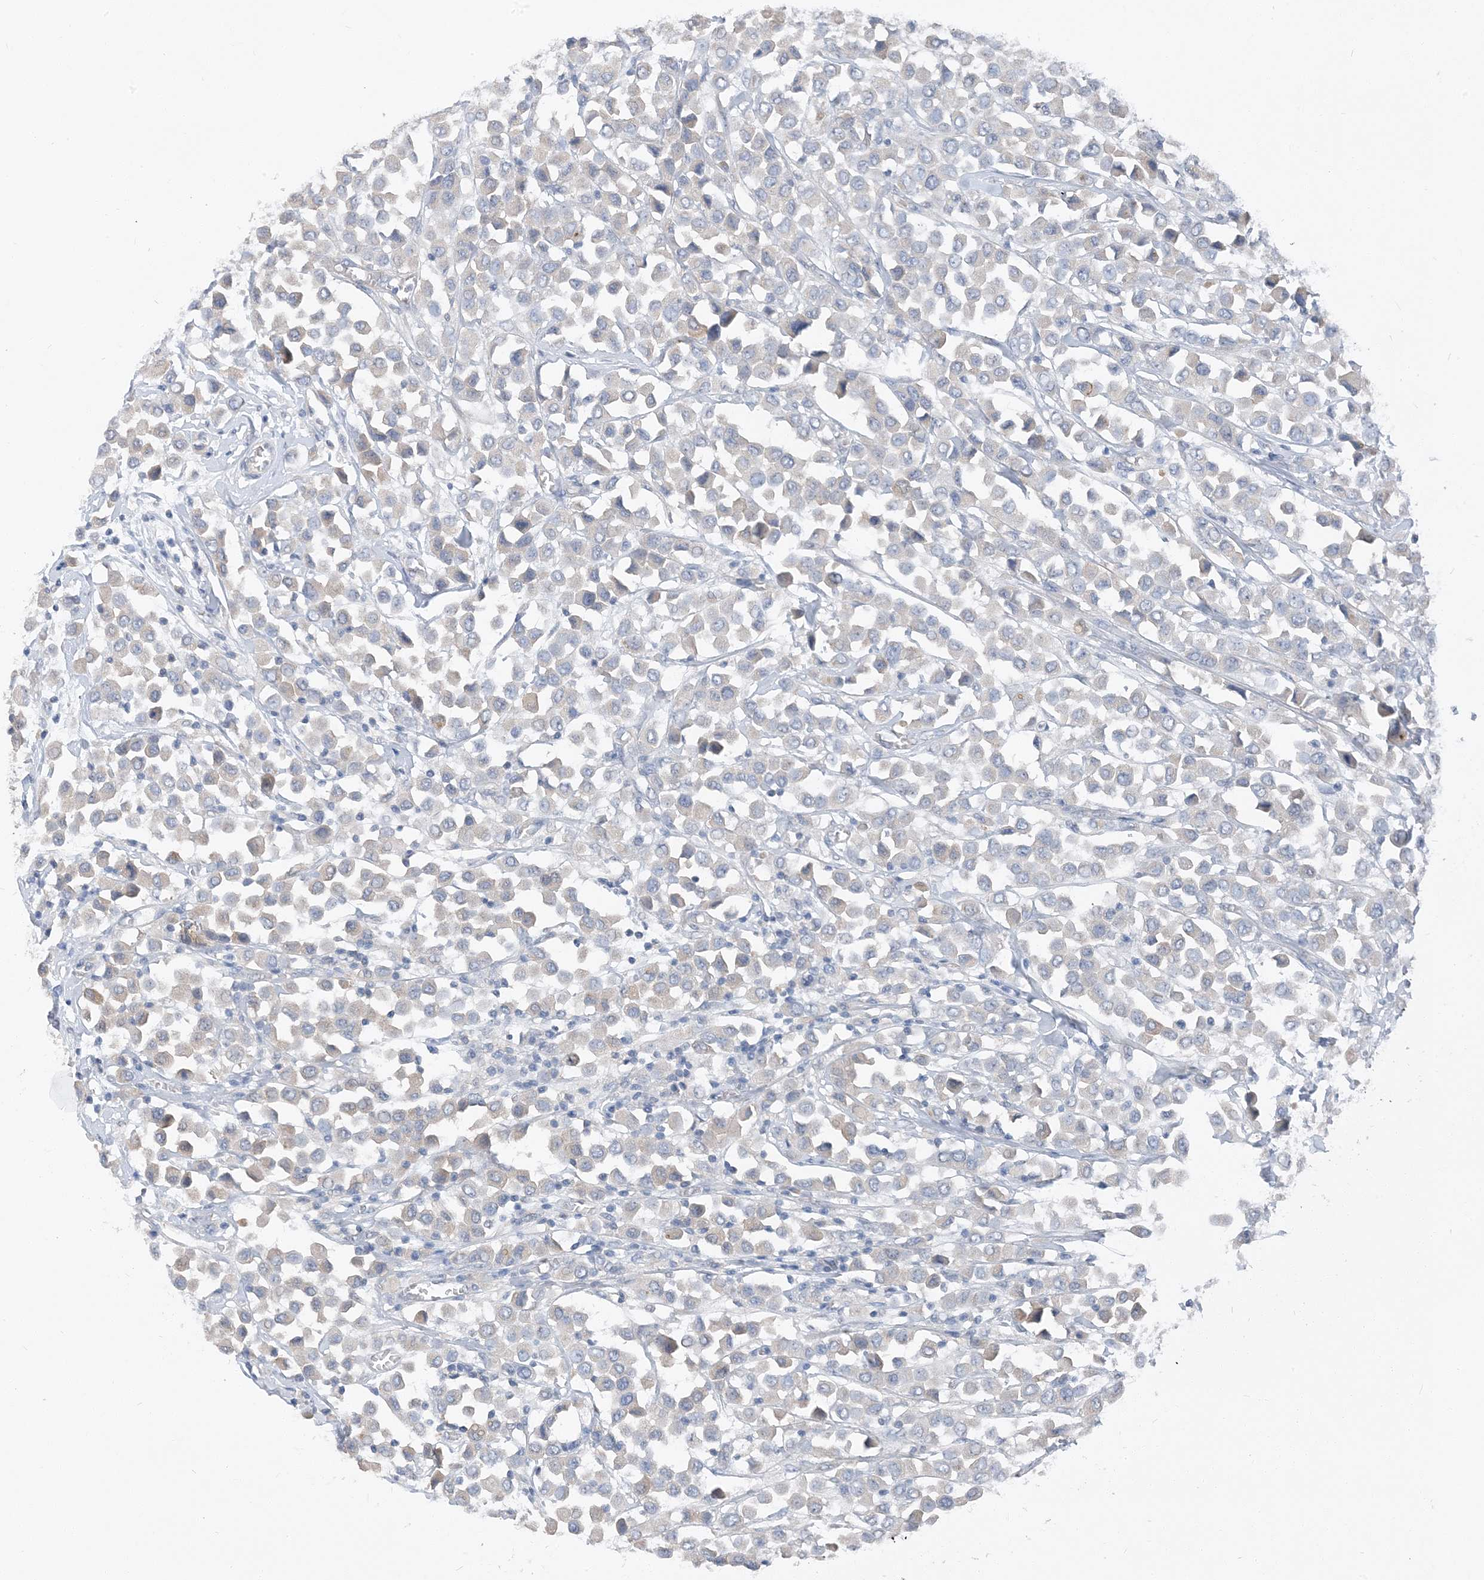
{"staining": {"intensity": "weak", "quantity": "<25%", "location": "cytoplasmic/membranous"}, "tissue": "breast cancer", "cell_type": "Tumor cells", "image_type": "cancer", "snomed": [{"axis": "morphology", "description": "Duct carcinoma"}, {"axis": "topography", "description": "Breast"}], "caption": "An immunohistochemistry histopathology image of infiltrating ductal carcinoma (breast) is shown. There is no staining in tumor cells of infiltrating ductal carcinoma (breast).", "gene": "NCOA7", "patient": {"sex": "female", "age": 61}}